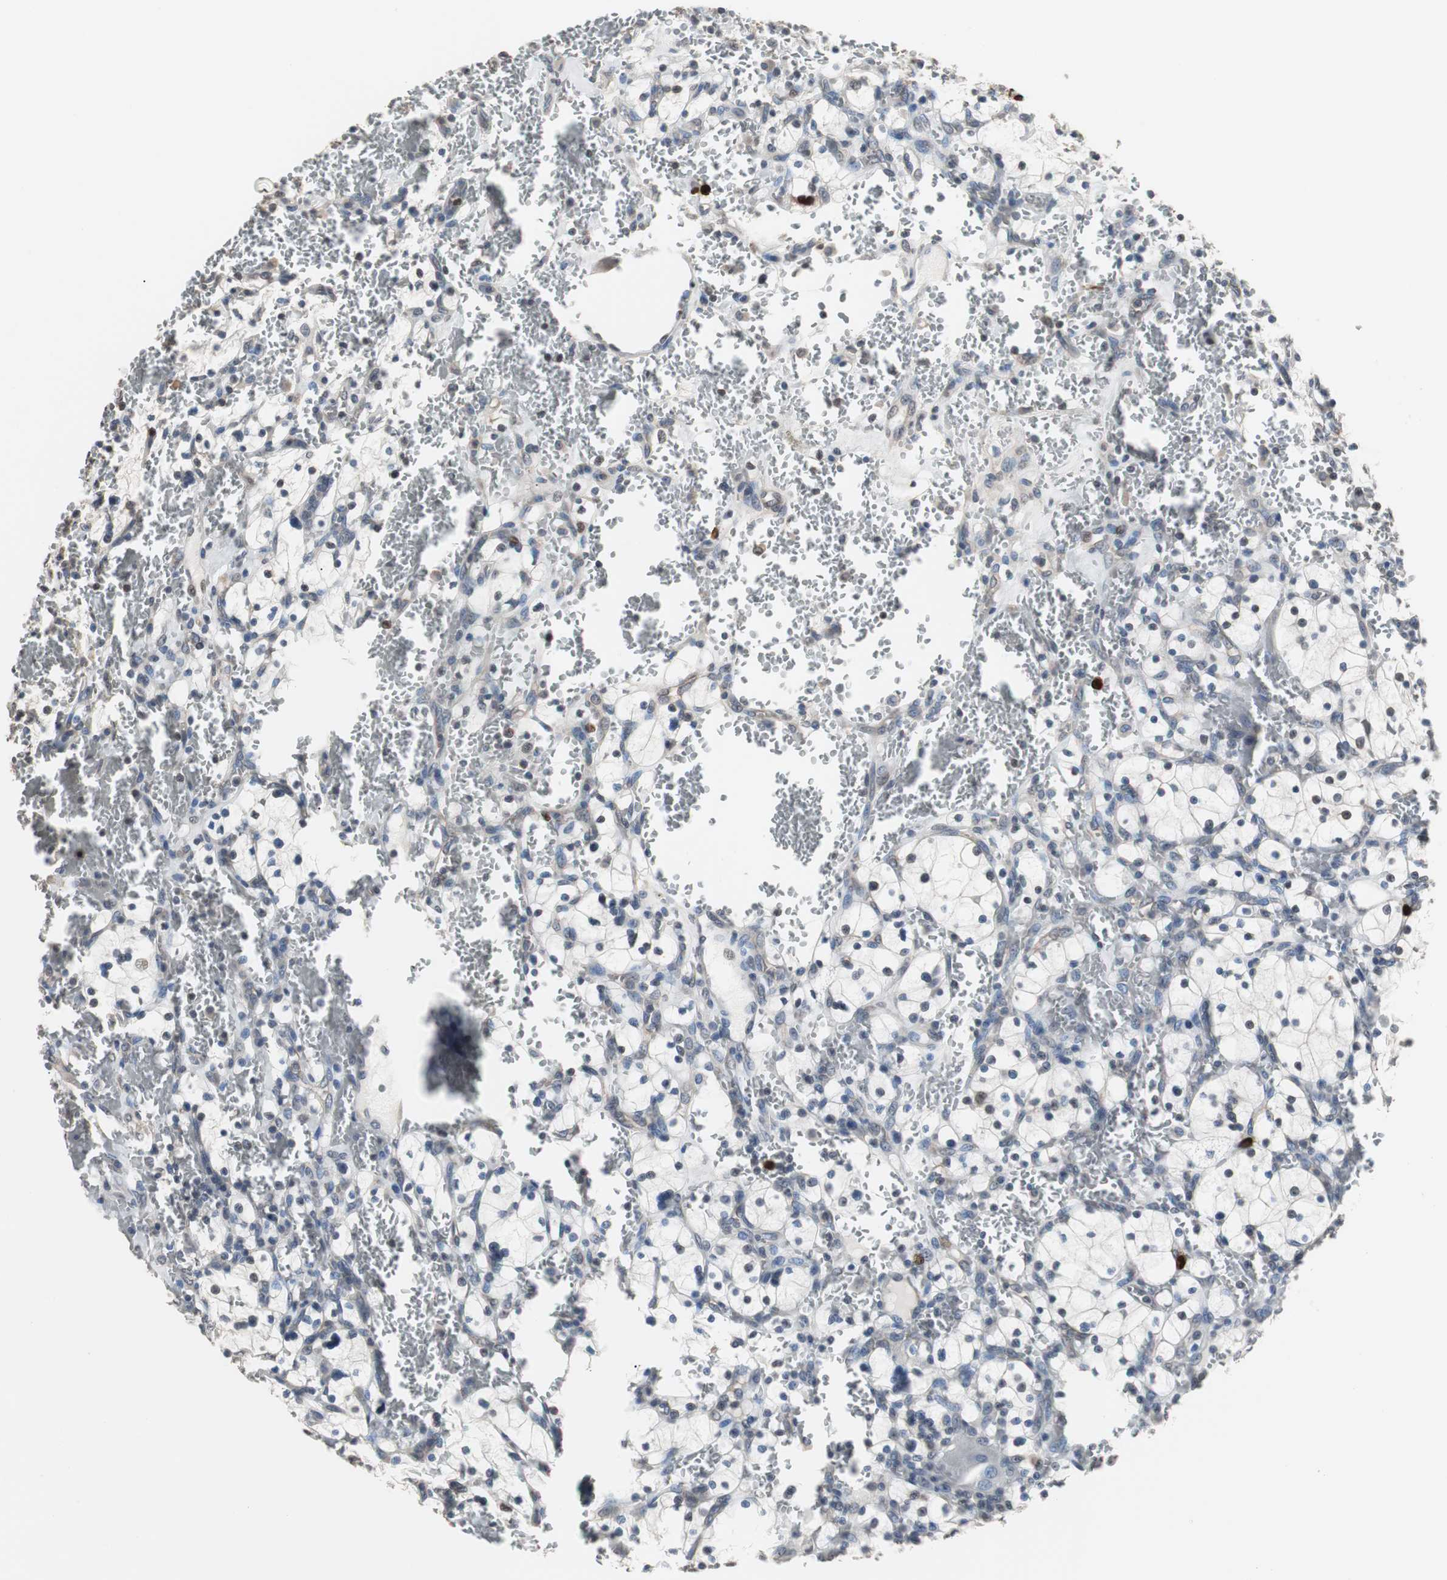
{"staining": {"intensity": "moderate", "quantity": "<25%", "location": "nuclear"}, "tissue": "renal cancer", "cell_type": "Tumor cells", "image_type": "cancer", "snomed": [{"axis": "morphology", "description": "Adenocarcinoma, NOS"}, {"axis": "topography", "description": "Kidney"}], "caption": "IHC staining of renal cancer (adenocarcinoma), which shows low levels of moderate nuclear positivity in approximately <25% of tumor cells indicating moderate nuclear protein staining. The staining was performed using DAB (brown) for protein detection and nuclei were counterstained in hematoxylin (blue).", "gene": "TOP2A", "patient": {"sex": "female", "age": 83}}